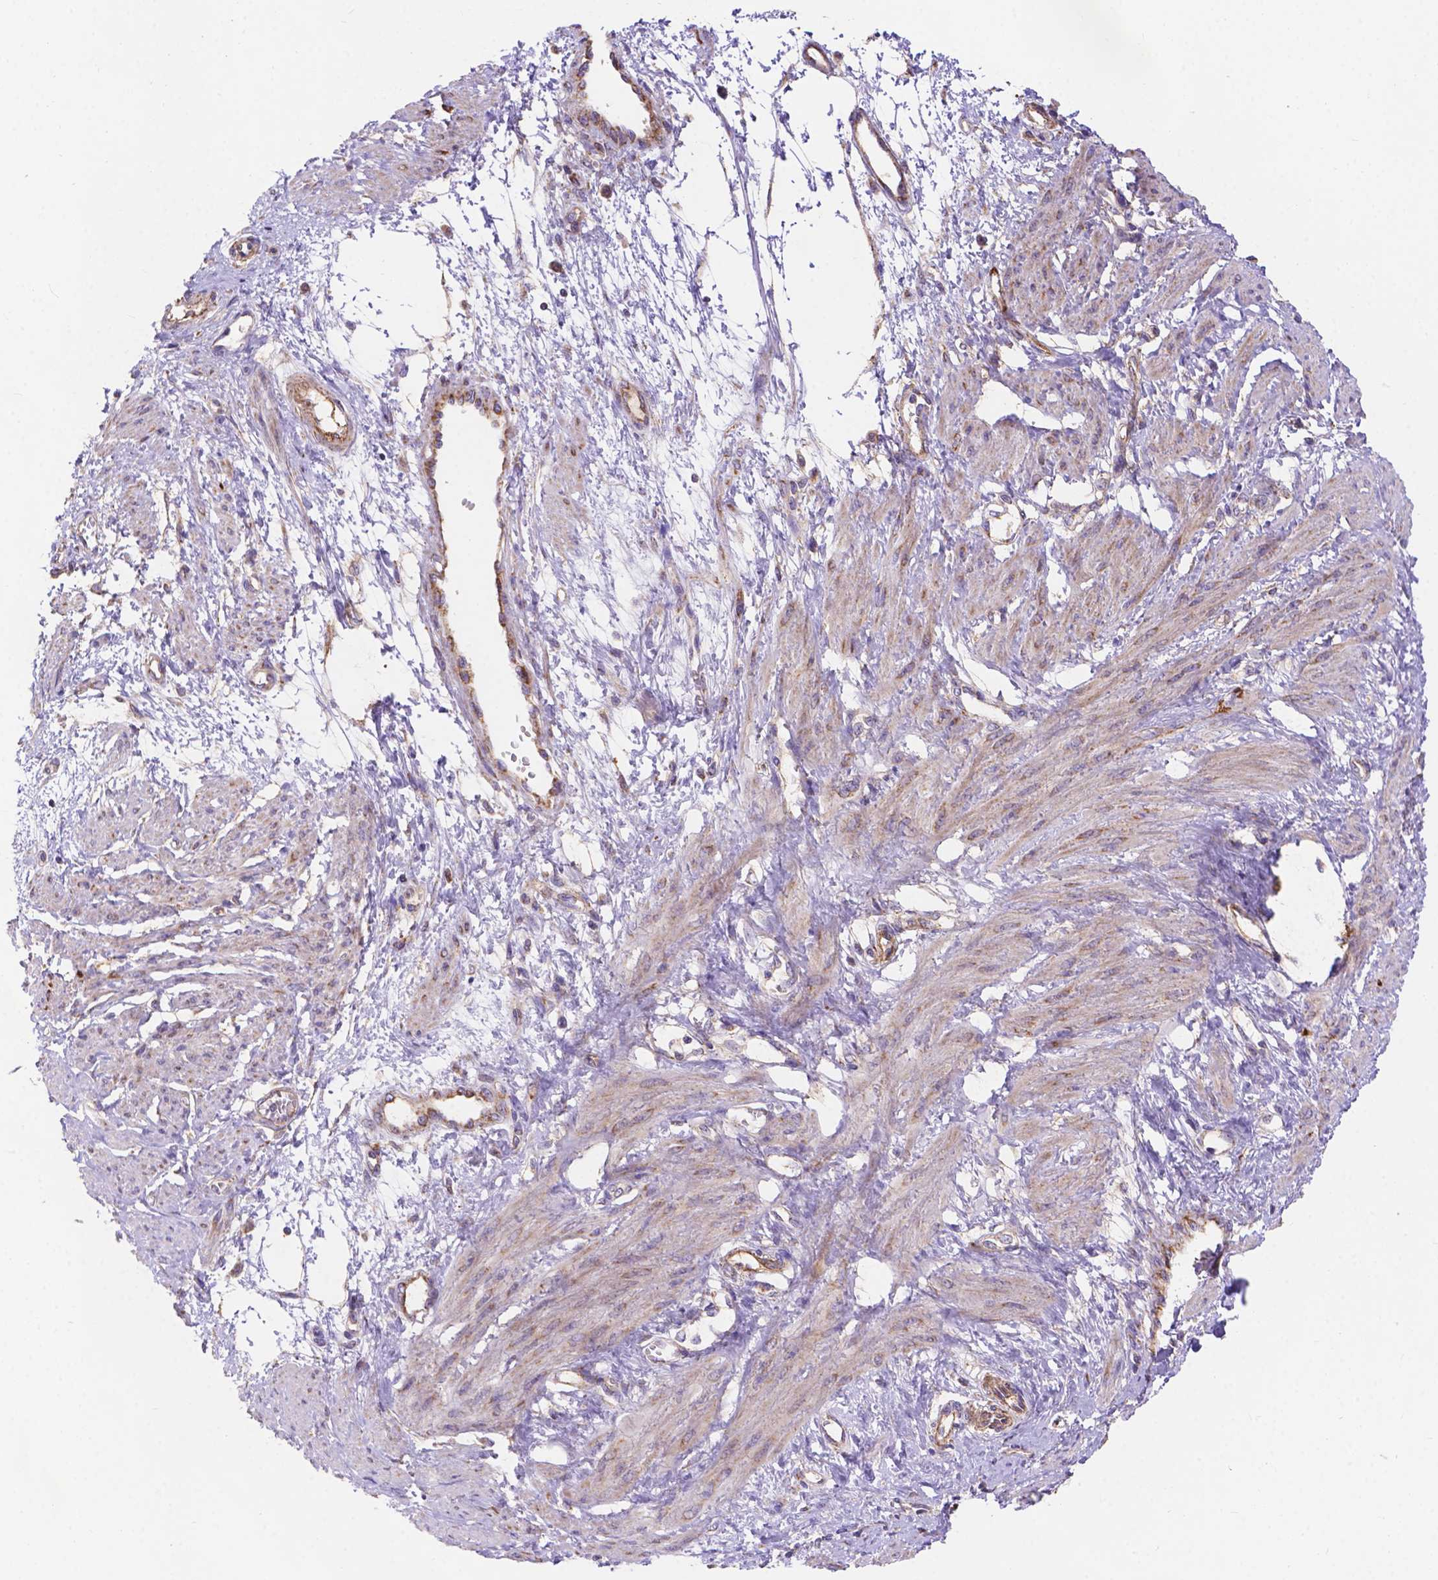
{"staining": {"intensity": "moderate", "quantity": "<25%", "location": "cytoplasmic/membranous"}, "tissue": "smooth muscle", "cell_type": "Smooth muscle cells", "image_type": "normal", "snomed": [{"axis": "morphology", "description": "Normal tissue, NOS"}, {"axis": "topography", "description": "Smooth muscle"}, {"axis": "topography", "description": "Uterus"}], "caption": "Moderate cytoplasmic/membranous protein positivity is present in approximately <25% of smooth muscle cells in smooth muscle.", "gene": "AK3", "patient": {"sex": "female", "age": 39}}